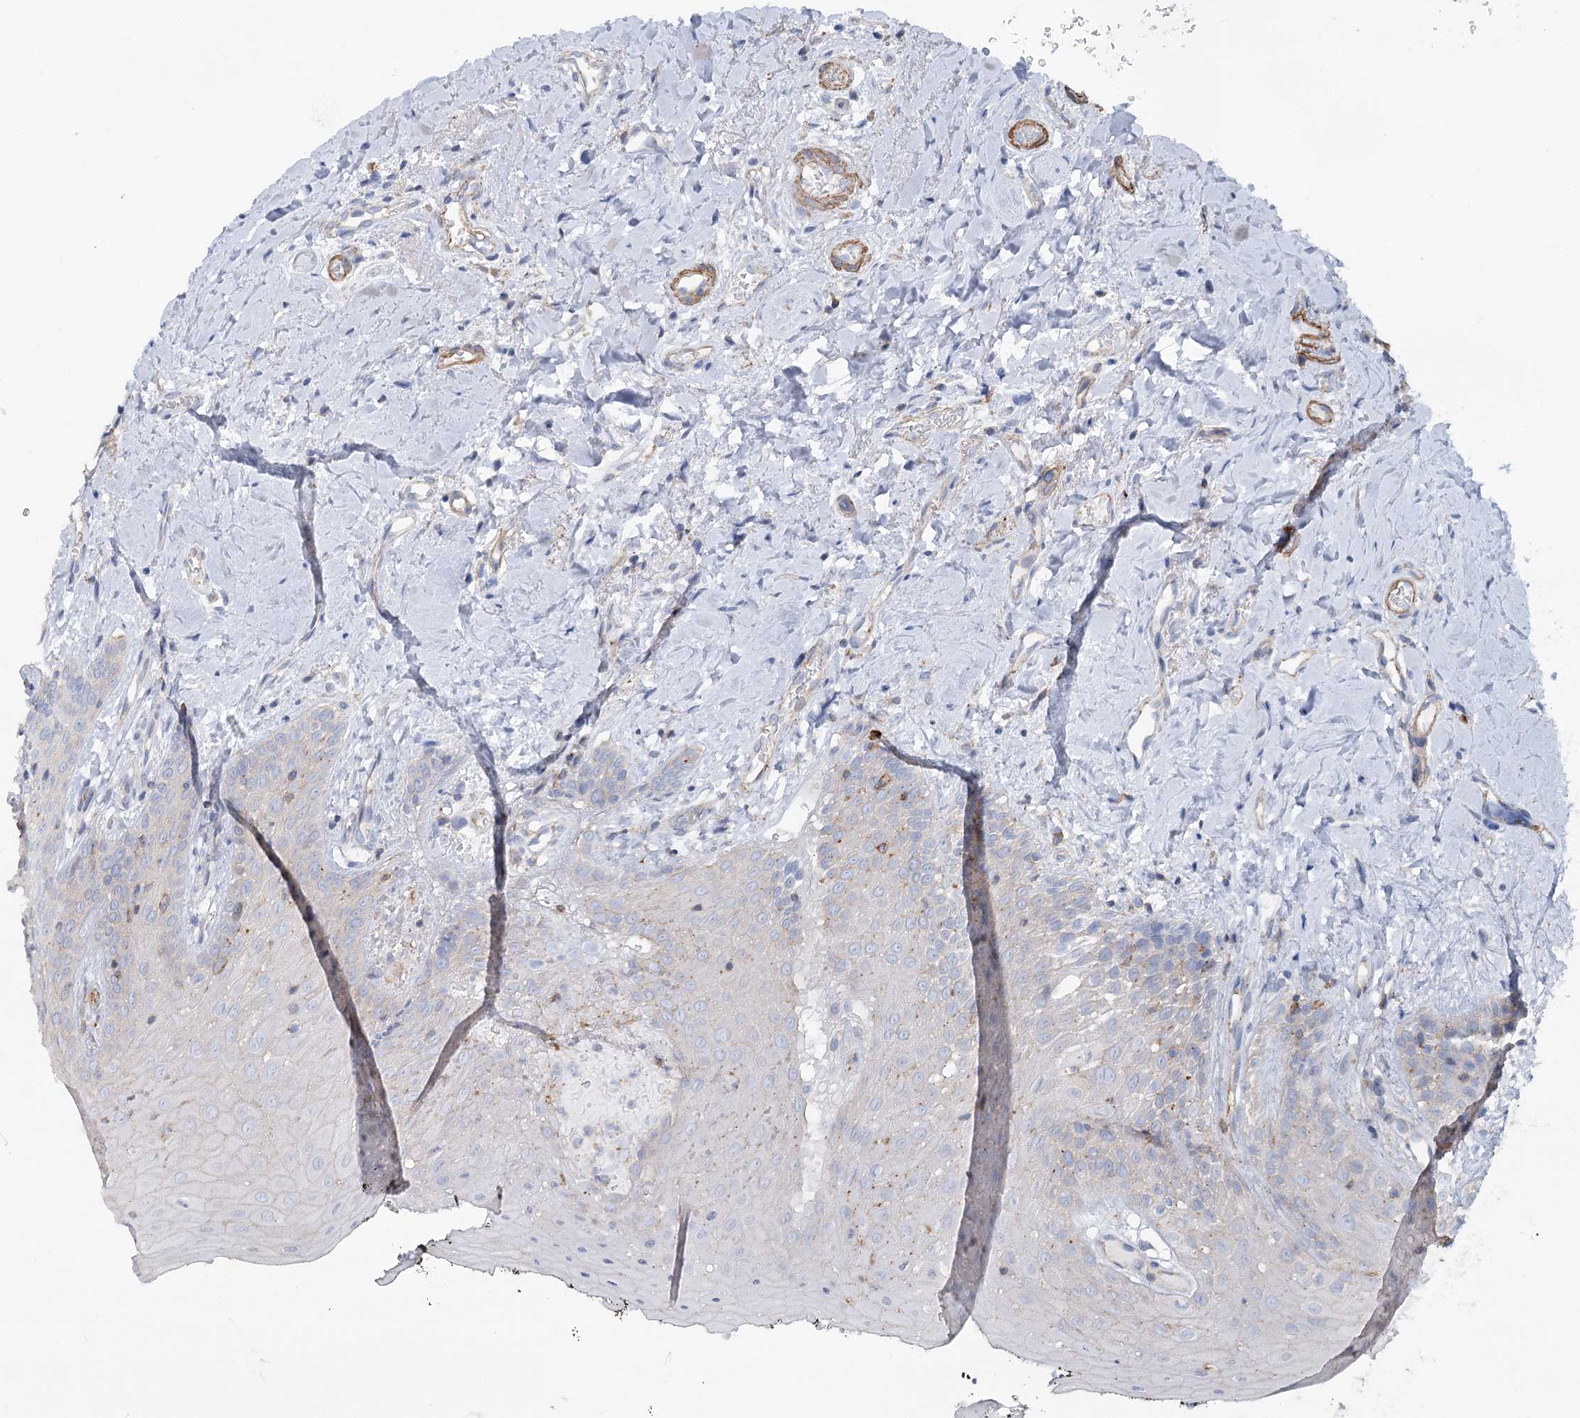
{"staining": {"intensity": "weak", "quantity": "<25%", "location": "cytoplasmic/membranous"}, "tissue": "oral mucosa", "cell_type": "Squamous epithelial cells", "image_type": "normal", "snomed": [{"axis": "morphology", "description": "Normal tissue, NOS"}, {"axis": "topography", "description": "Oral tissue"}], "caption": "The histopathology image shows no significant expression in squamous epithelial cells of oral mucosa. (DAB immunohistochemistry (IHC), high magnification).", "gene": "LARP1B", "patient": {"sex": "male", "age": 74}}